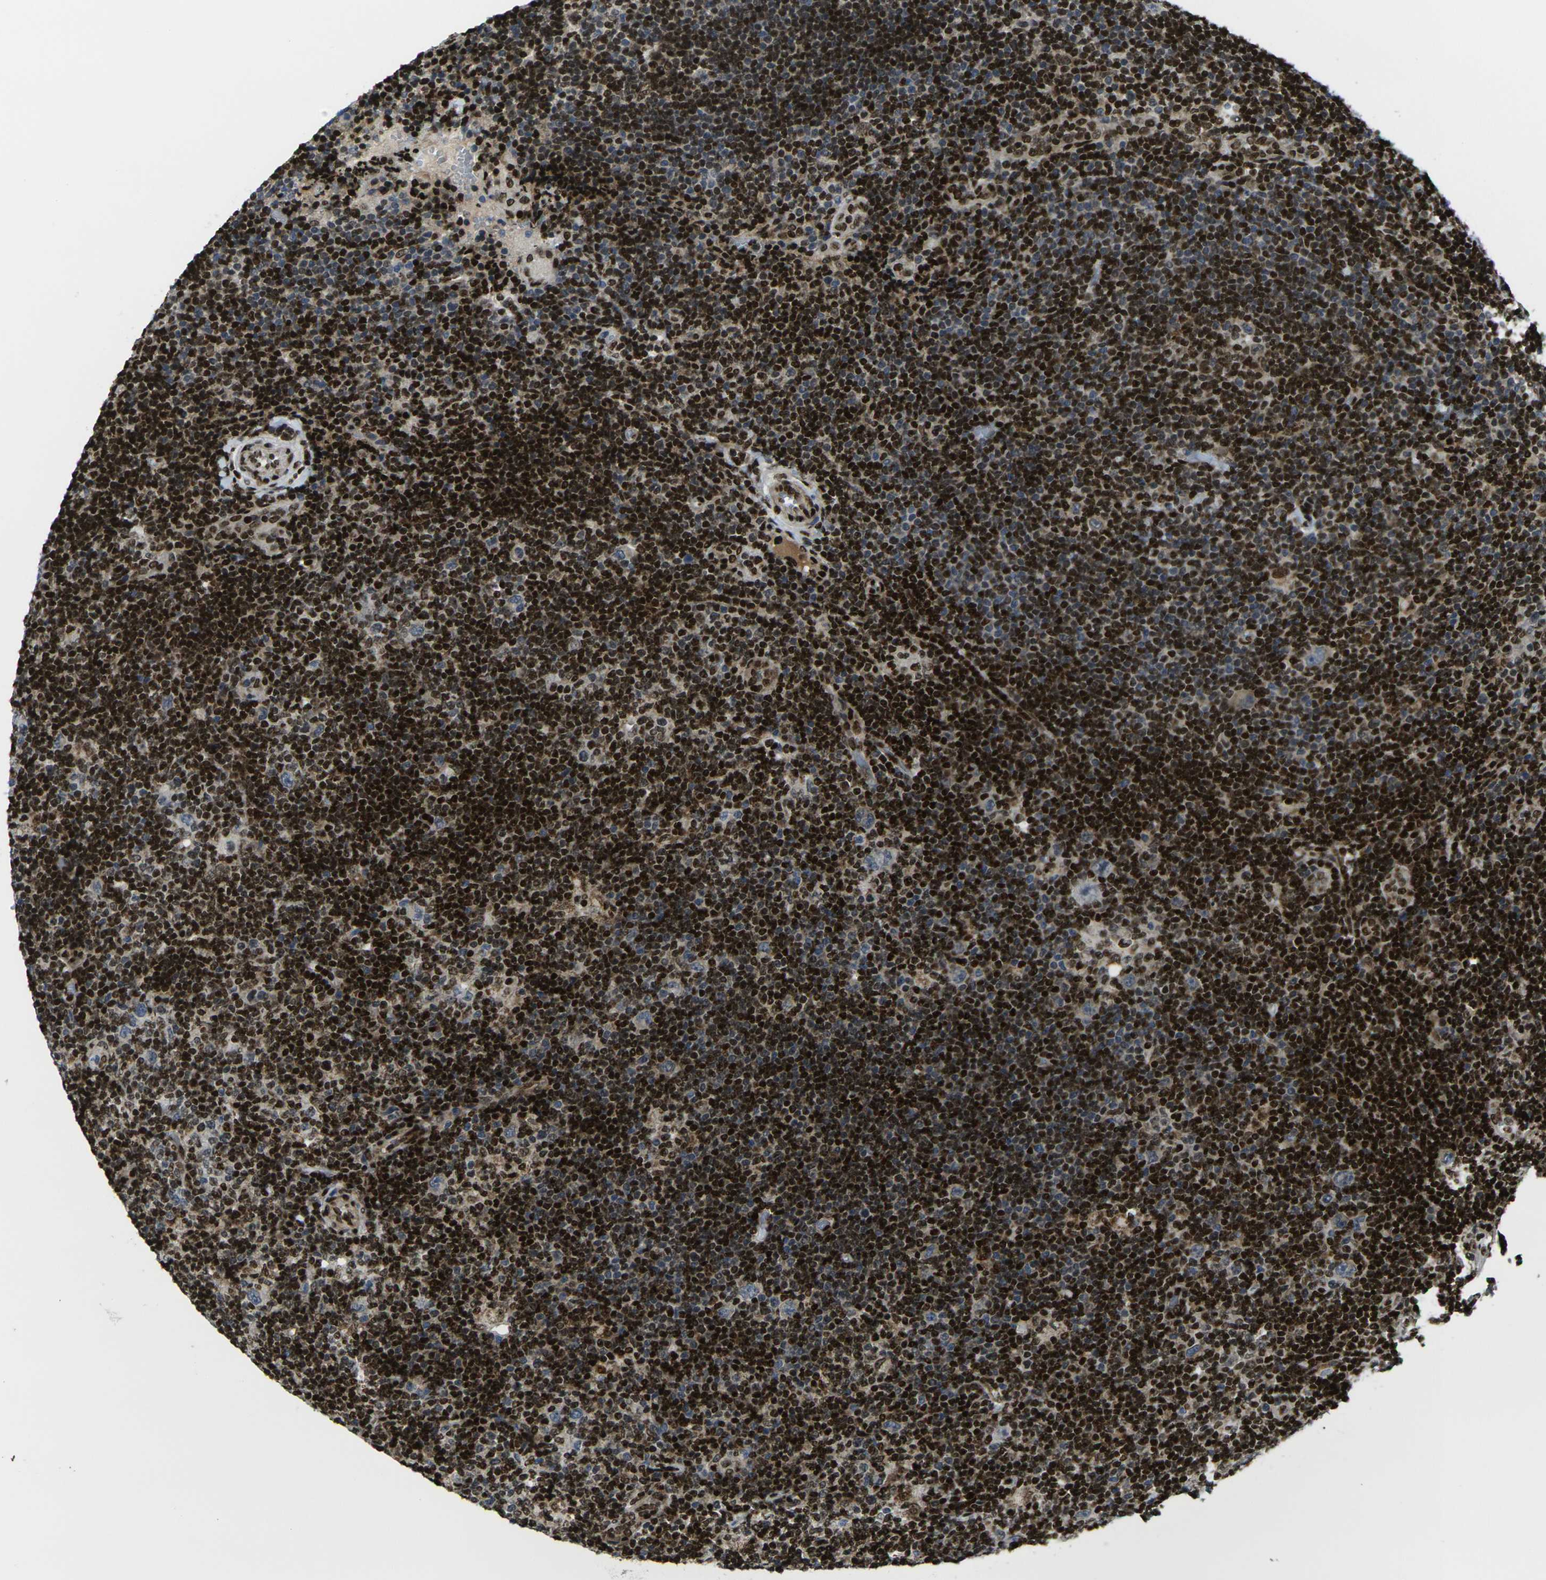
{"staining": {"intensity": "weak", "quantity": "<25%", "location": "cytoplasmic/membranous"}, "tissue": "lymphoma", "cell_type": "Tumor cells", "image_type": "cancer", "snomed": [{"axis": "morphology", "description": "Hodgkin's disease, NOS"}, {"axis": "topography", "description": "Lymph node"}], "caption": "Immunohistochemistry (IHC) image of neoplastic tissue: human Hodgkin's disease stained with DAB (3,3'-diaminobenzidine) demonstrates no significant protein positivity in tumor cells. (Stains: DAB immunohistochemistry with hematoxylin counter stain, Microscopy: brightfield microscopy at high magnification).", "gene": "H1-10", "patient": {"sex": "female", "age": 57}}